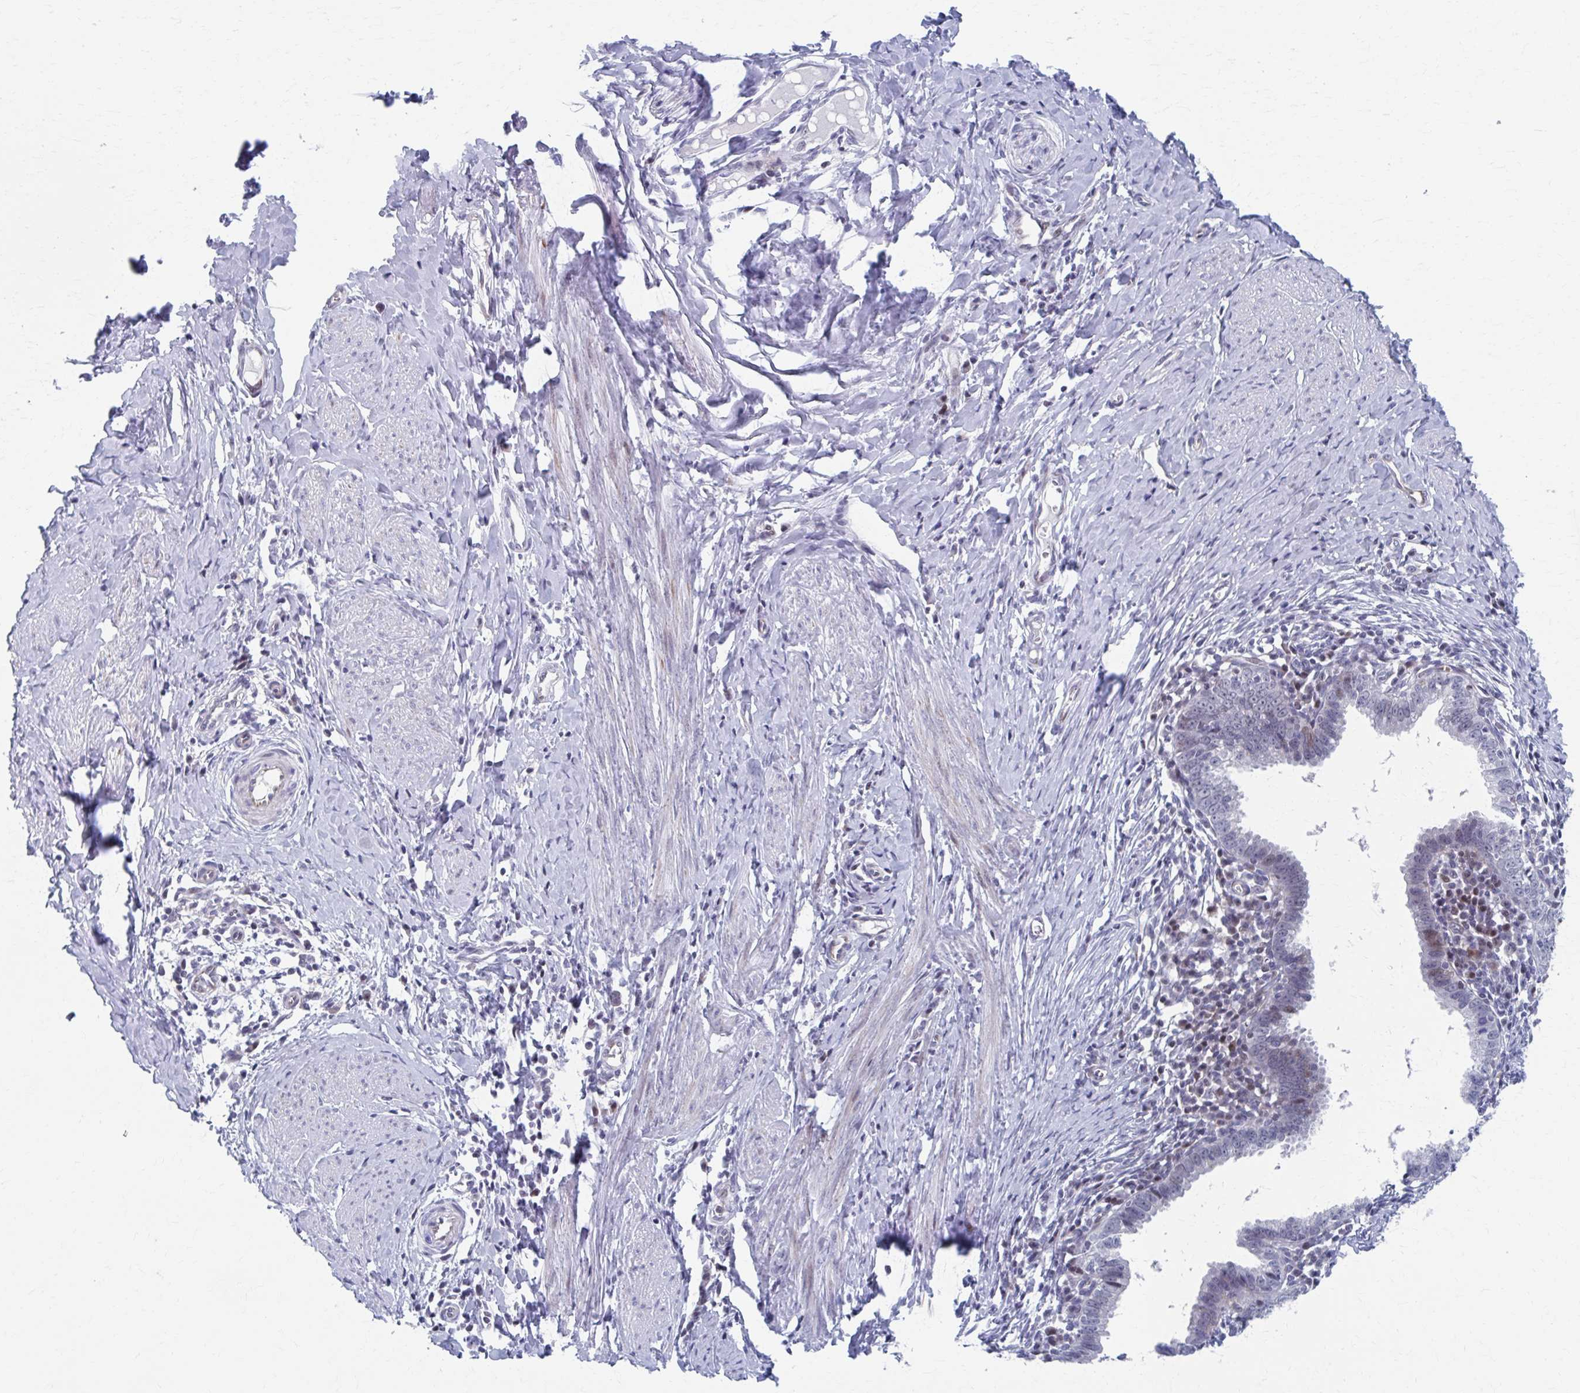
{"staining": {"intensity": "negative", "quantity": "none", "location": "none"}, "tissue": "cervical cancer", "cell_type": "Tumor cells", "image_type": "cancer", "snomed": [{"axis": "morphology", "description": "Adenocarcinoma, NOS"}, {"axis": "topography", "description": "Cervix"}], "caption": "Immunohistochemistry (IHC) micrograph of neoplastic tissue: cervical adenocarcinoma stained with DAB (3,3'-diaminobenzidine) shows no significant protein positivity in tumor cells.", "gene": "ABHD16B", "patient": {"sex": "female", "age": 36}}